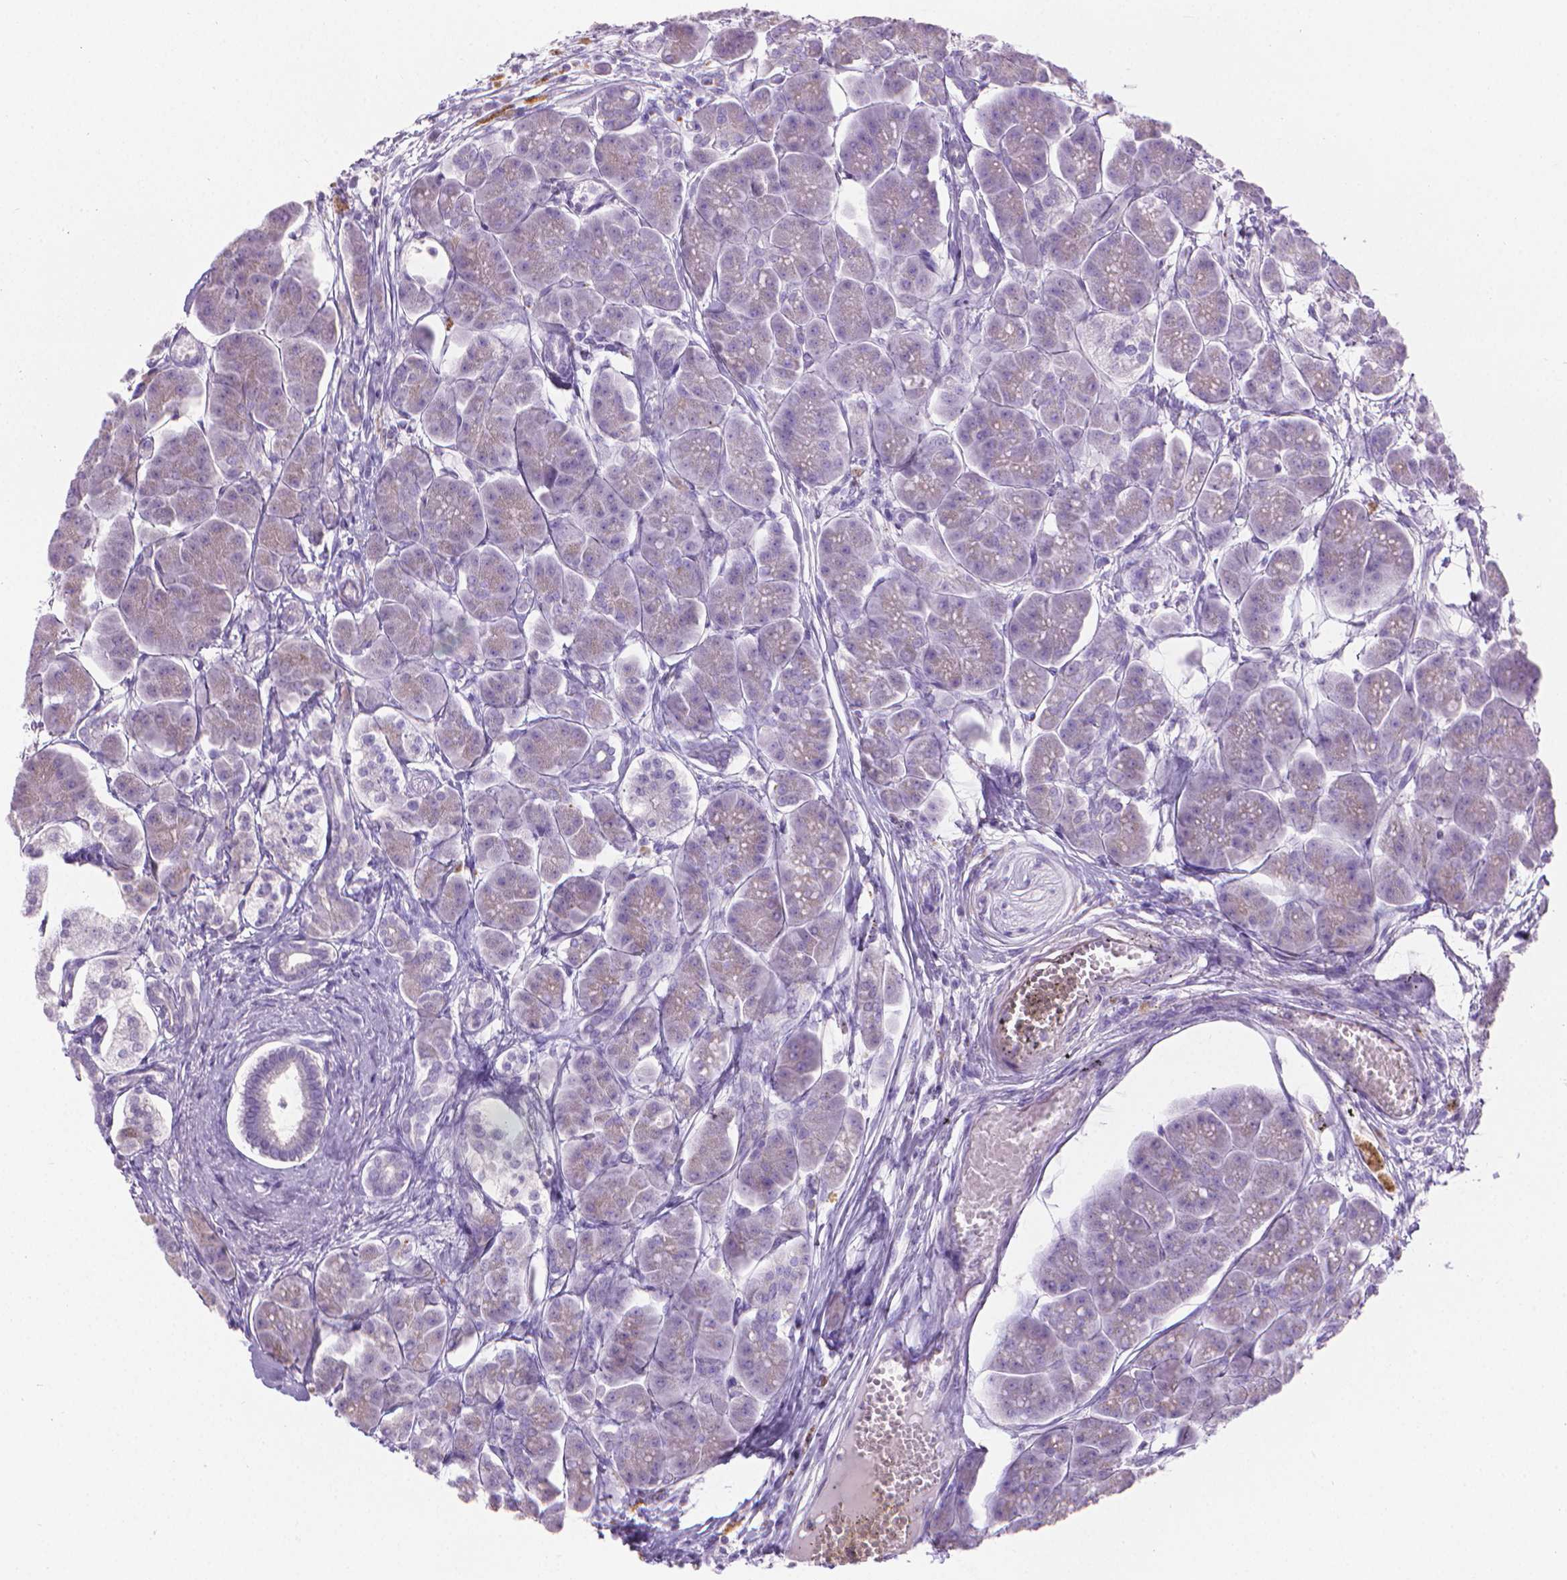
{"staining": {"intensity": "weak", "quantity": ">75%", "location": "cytoplasmic/membranous"}, "tissue": "pancreas", "cell_type": "Exocrine glandular cells", "image_type": "normal", "snomed": [{"axis": "morphology", "description": "Normal tissue, NOS"}, {"axis": "topography", "description": "Adipose tissue"}, {"axis": "topography", "description": "Pancreas"}, {"axis": "topography", "description": "Peripheral nerve tissue"}], "caption": "DAB immunohistochemical staining of benign pancreas exhibits weak cytoplasmic/membranous protein positivity in approximately >75% of exocrine glandular cells. (Brightfield microscopy of DAB IHC at high magnification).", "gene": "SPAG6", "patient": {"sex": "female", "age": 58}}